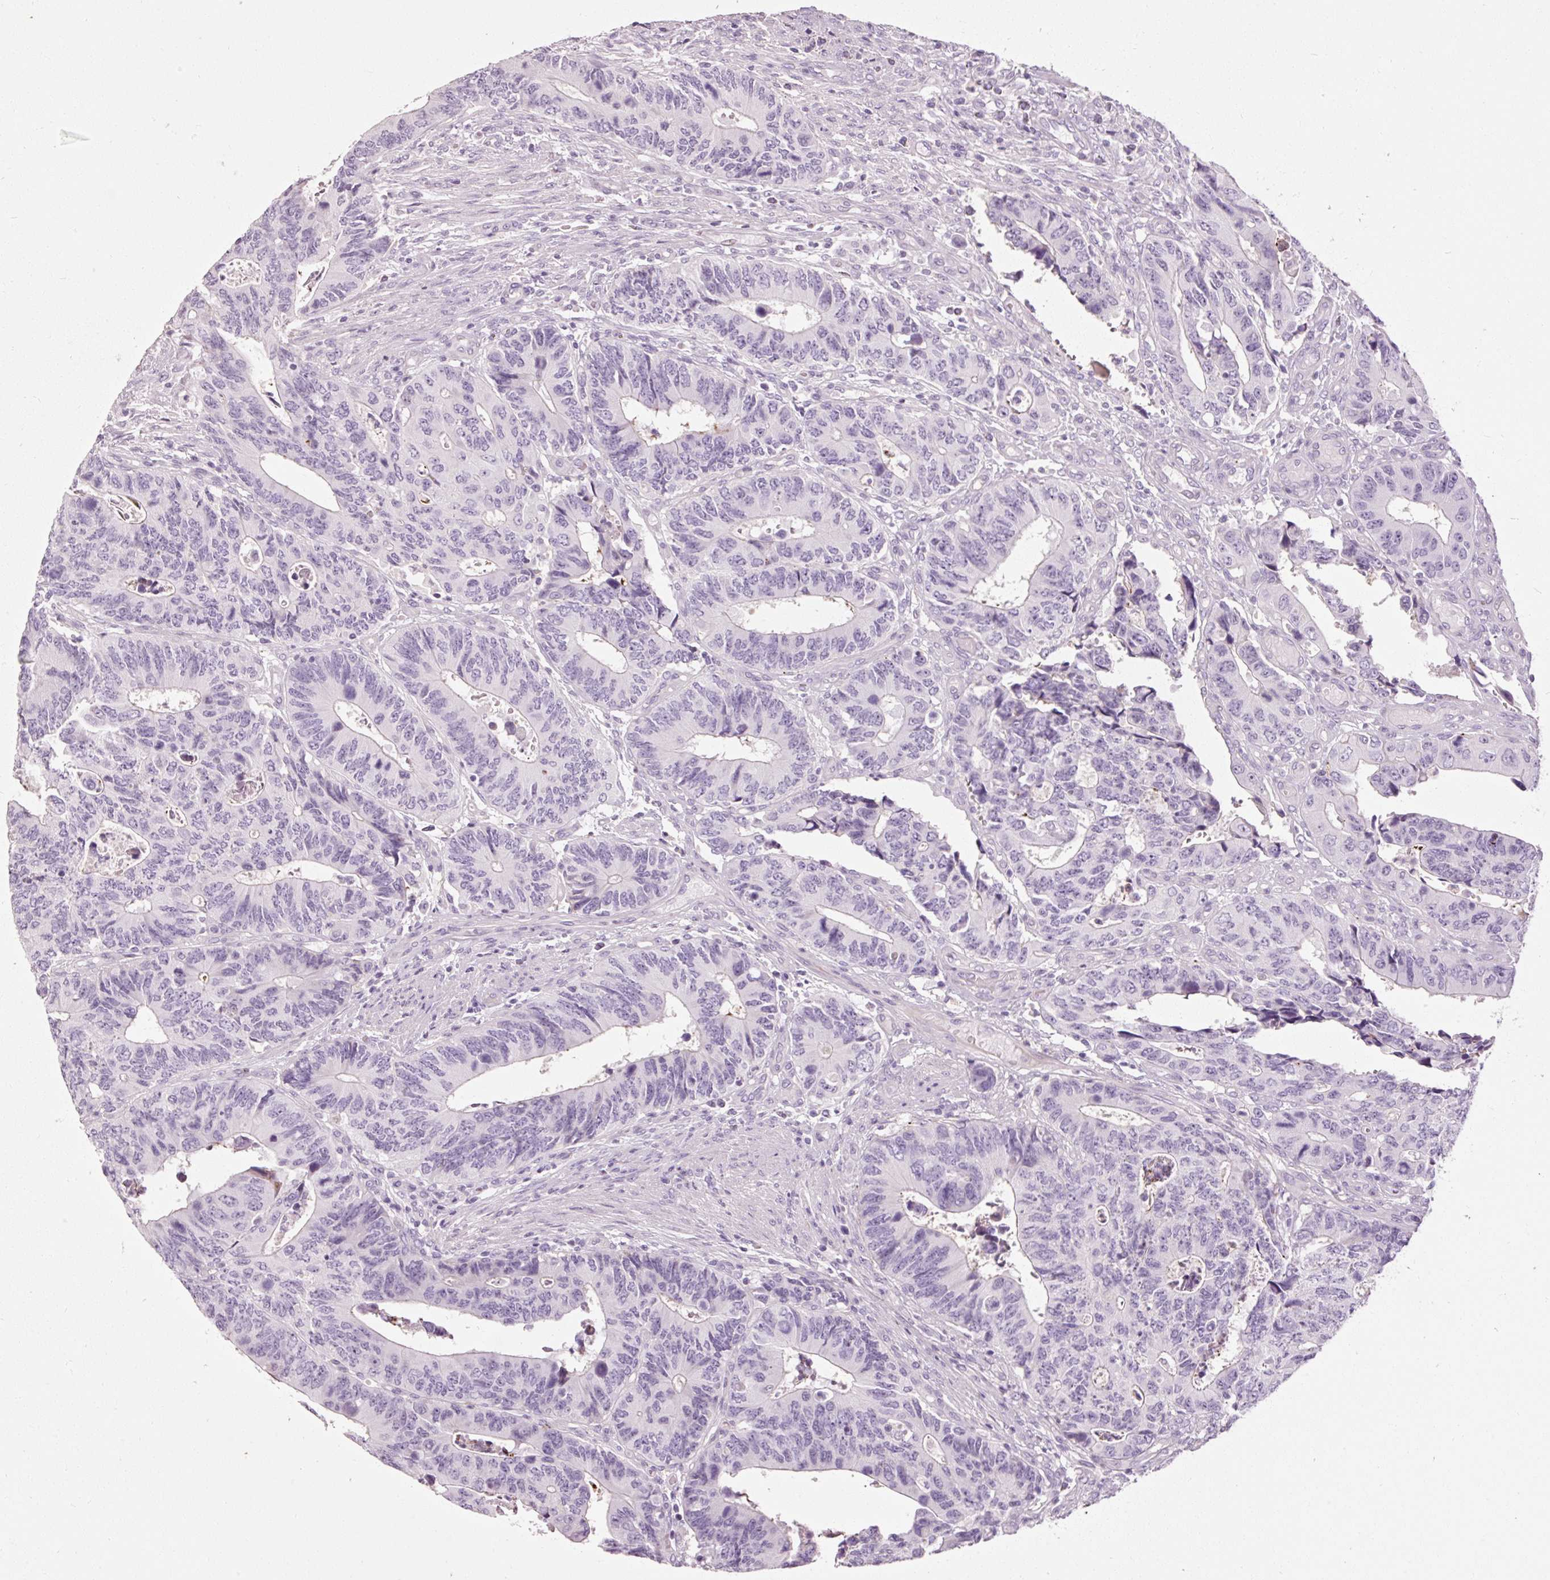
{"staining": {"intensity": "negative", "quantity": "none", "location": "none"}, "tissue": "colorectal cancer", "cell_type": "Tumor cells", "image_type": "cancer", "snomed": [{"axis": "morphology", "description": "Adenocarcinoma, NOS"}, {"axis": "topography", "description": "Colon"}], "caption": "Micrograph shows no significant protein expression in tumor cells of adenocarcinoma (colorectal).", "gene": "MUC5AC", "patient": {"sex": "male", "age": 87}}